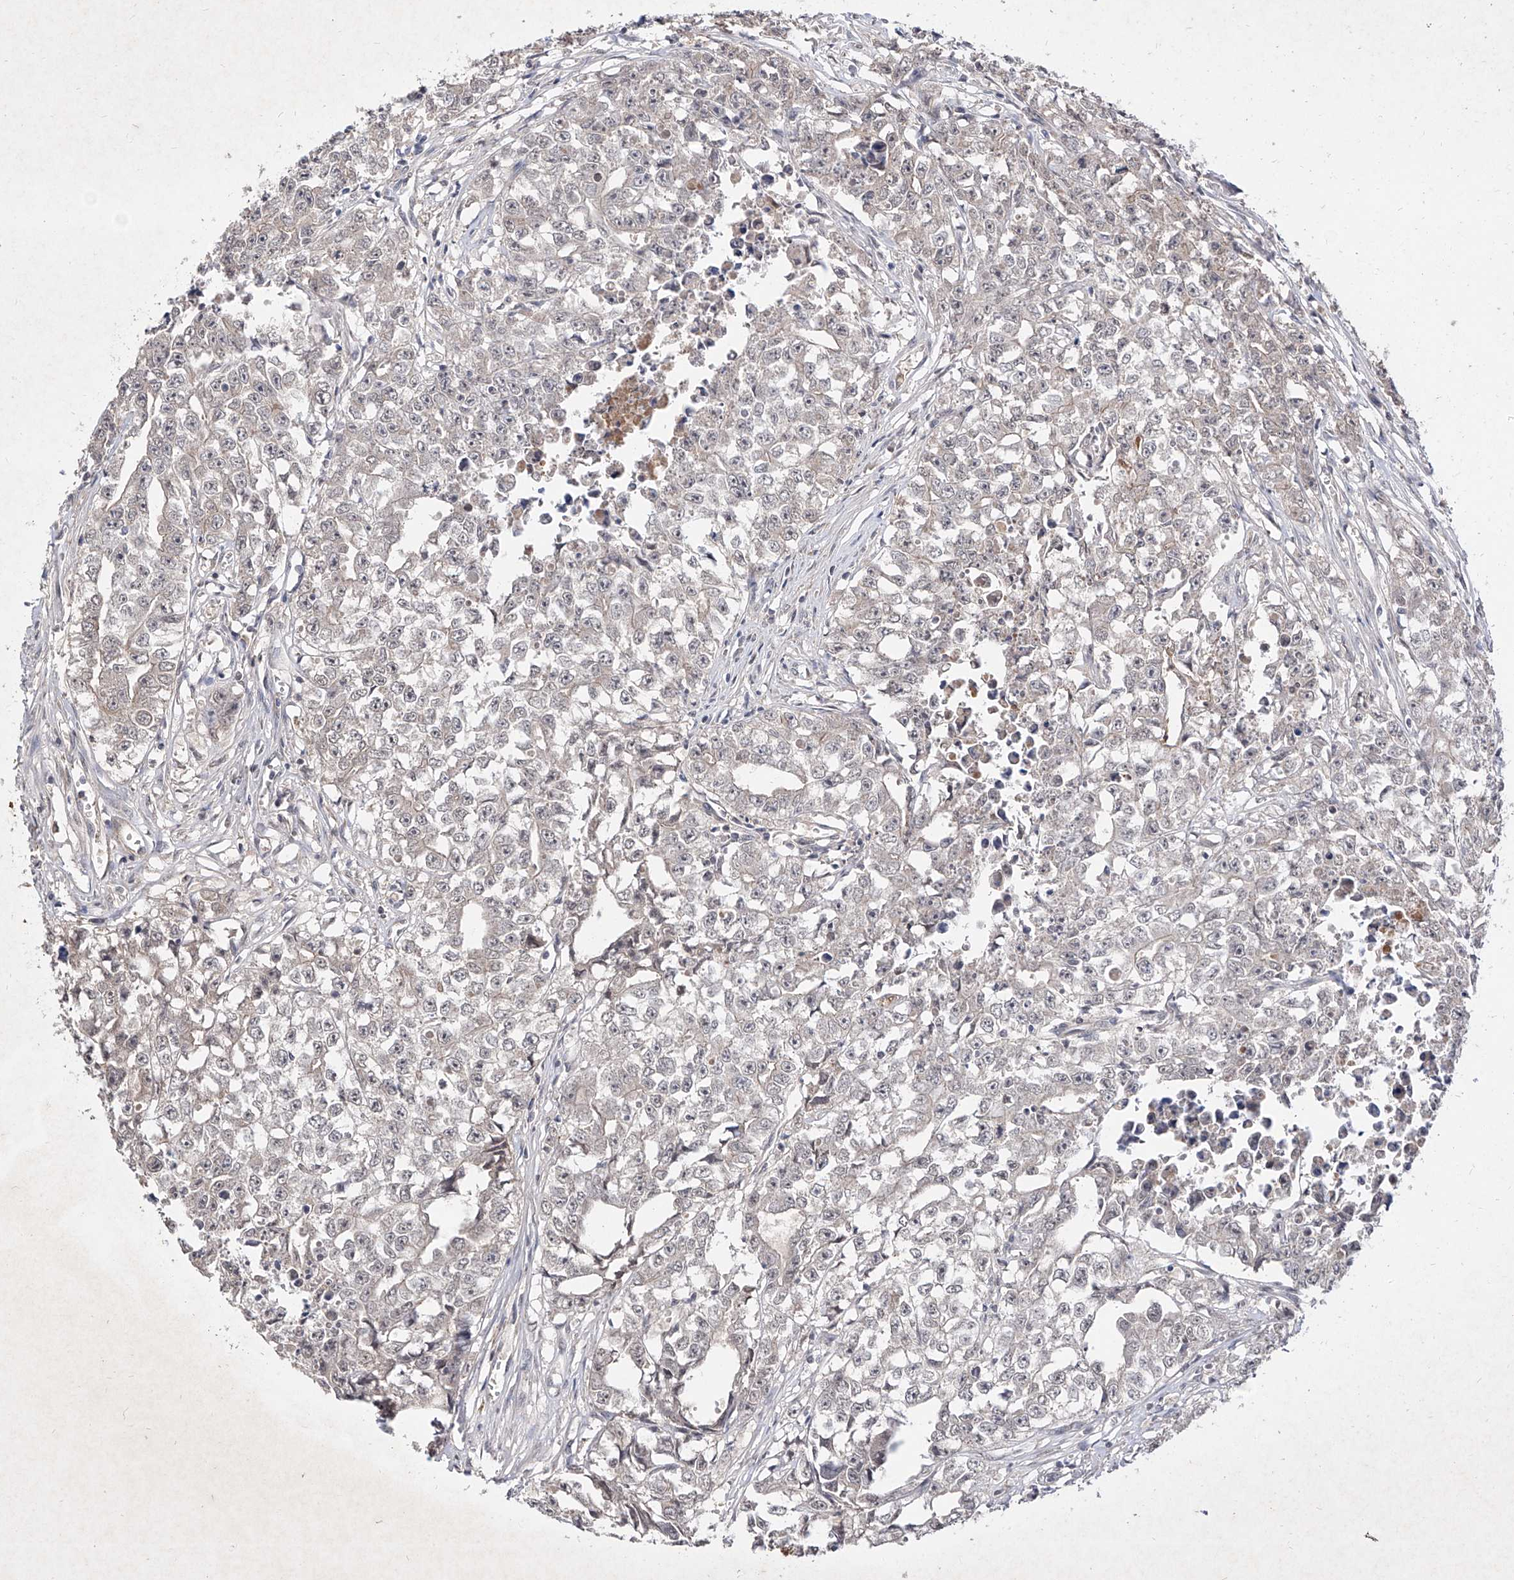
{"staining": {"intensity": "negative", "quantity": "none", "location": "none"}, "tissue": "testis cancer", "cell_type": "Tumor cells", "image_type": "cancer", "snomed": [{"axis": "morphology", "description": "Seminoma, NOS"}, {"axis": "morphology", "description": "Carcinoma, Embryonal, NOS"}, {"axis": "topography", "description": "Testis"}], "caption": "Tumor cells are negative for protein expression in human embryonal carcinoma (testis).", "gene": "C4A", "patient": {"sex": "male", "age": 43}}